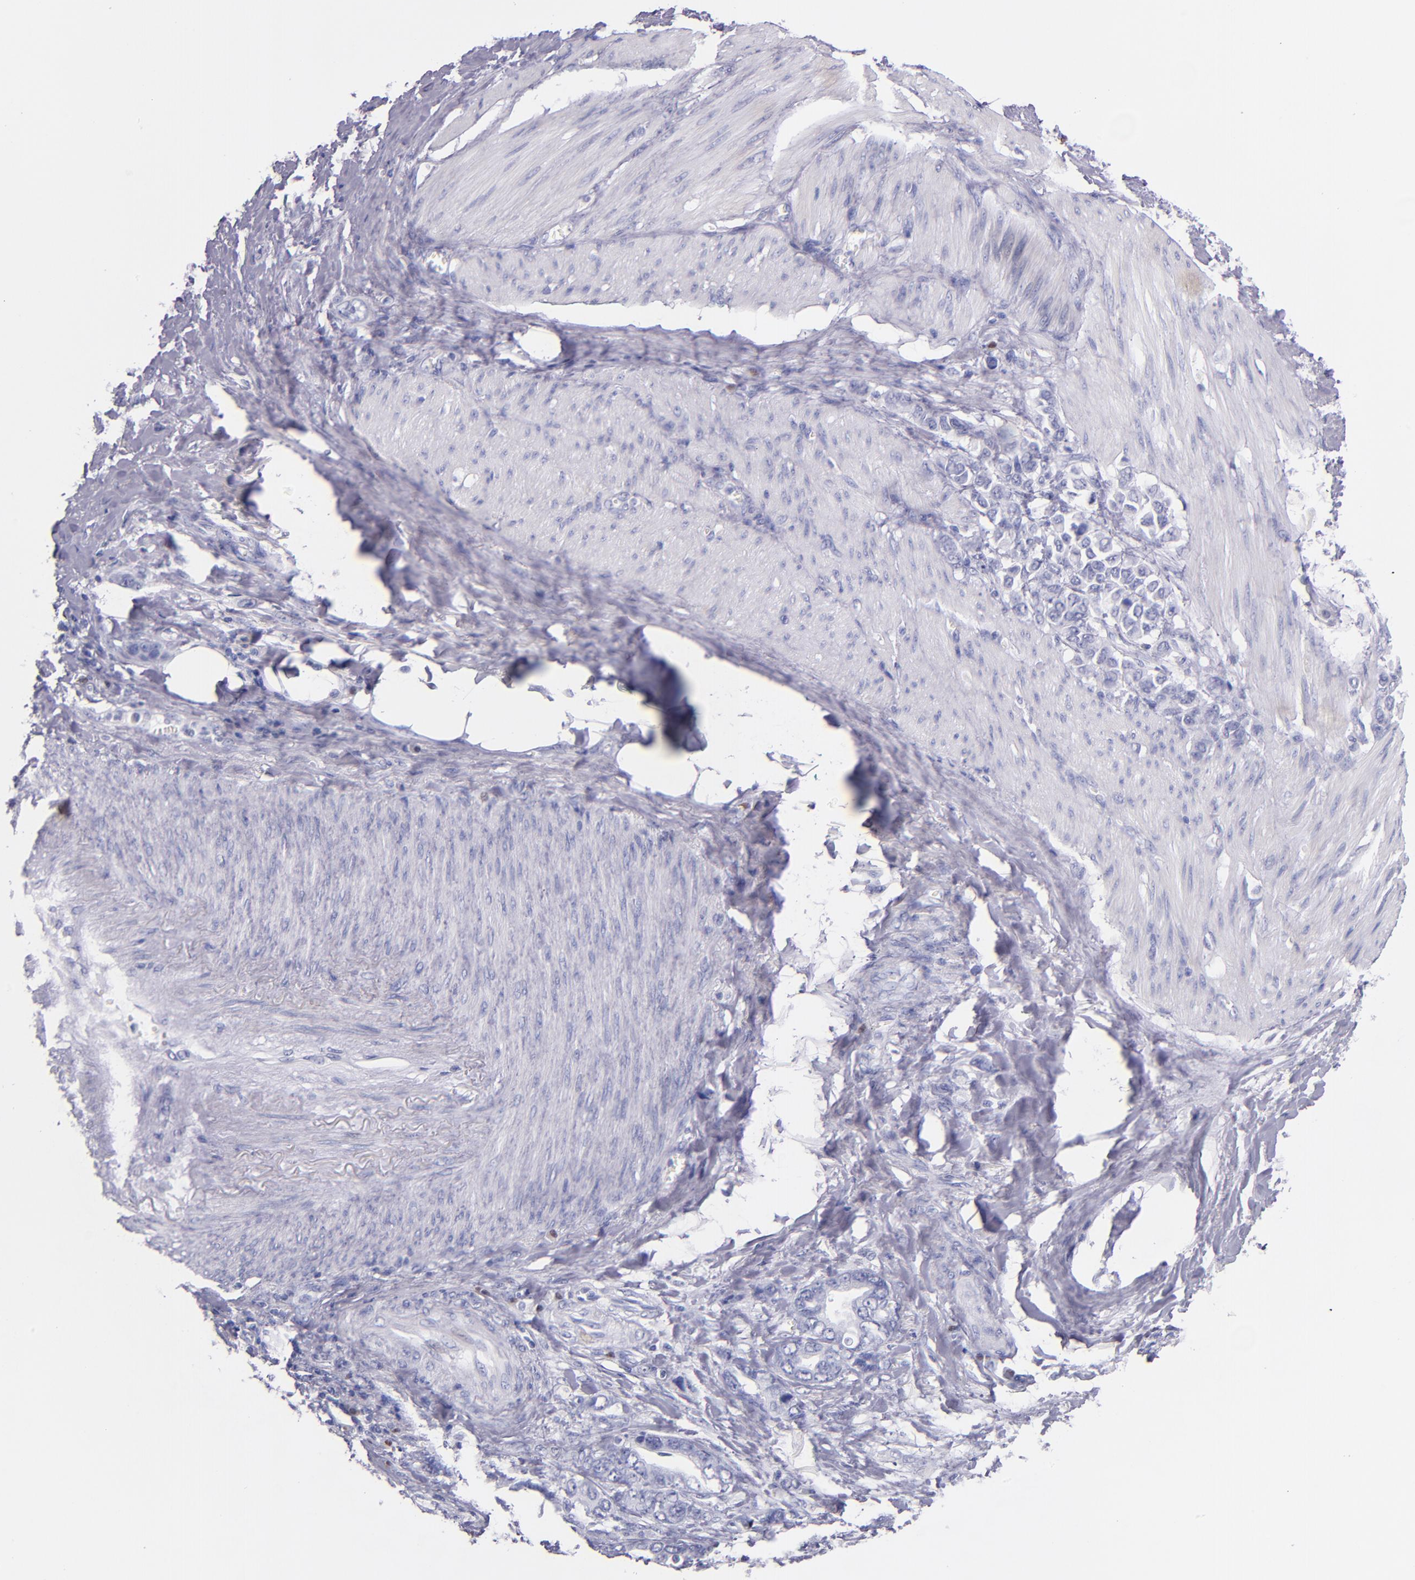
{"staining": {"intensity": "negative", "quantity": "none", "location": "none"}, "tissue": "stomach cancer", "cell_type": "Tumor cells", "image_type": "cancer", "snomed": [{"axis": "morphology", "description": "Adenocarcinoma, NOS"}, {"axis": "topography", "description": "Stomach"}], "caption": "DAB immunohistochemical staining of human stomach cancer demonstrates no significant positivity in tumor cells.", "gene": "IRF4", "patient": {"sex": "male", "age": 78}}